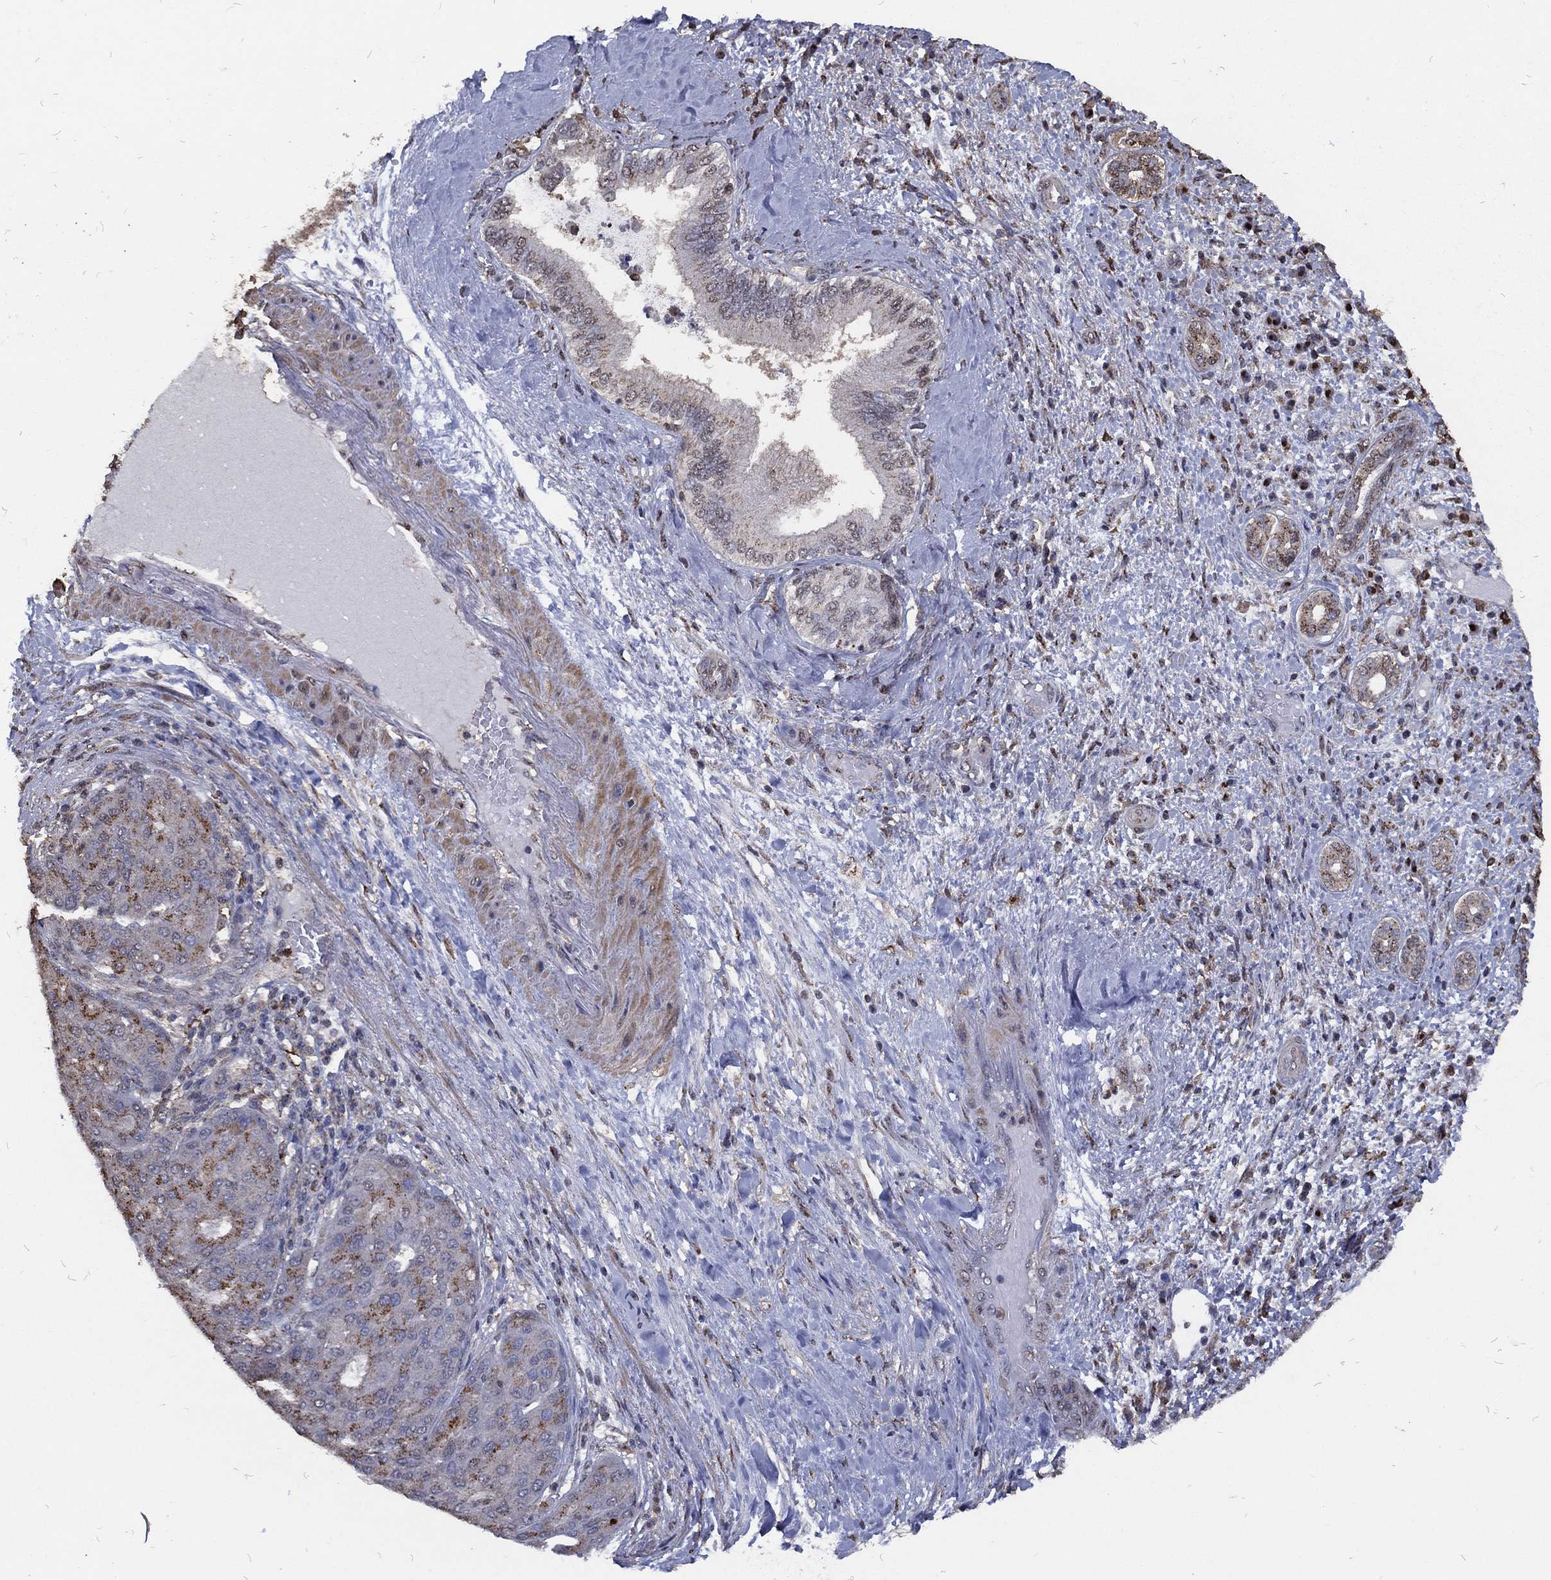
{"staining": {"intensity": "moderate", "quantity": ">75%", "location": "cytoplasmic/membranous"}, "tissue": "liver cancer", "cell_type": "Tumor cells", "image_type": "cancer", "snomed": [{"axis": "morphology", "description": "Carcinoma, Hepatocellular, NOS"}, {"axis": "topography", "description": "Liver"}], "caption": "Tumor cells show moderate cytoplasmic/membranous staining in approximately >75% of cells in liver cancer (hepatocellular carcinoma).", "gene": "GPR183", "patient": {"sex": "male", "age": 65}}